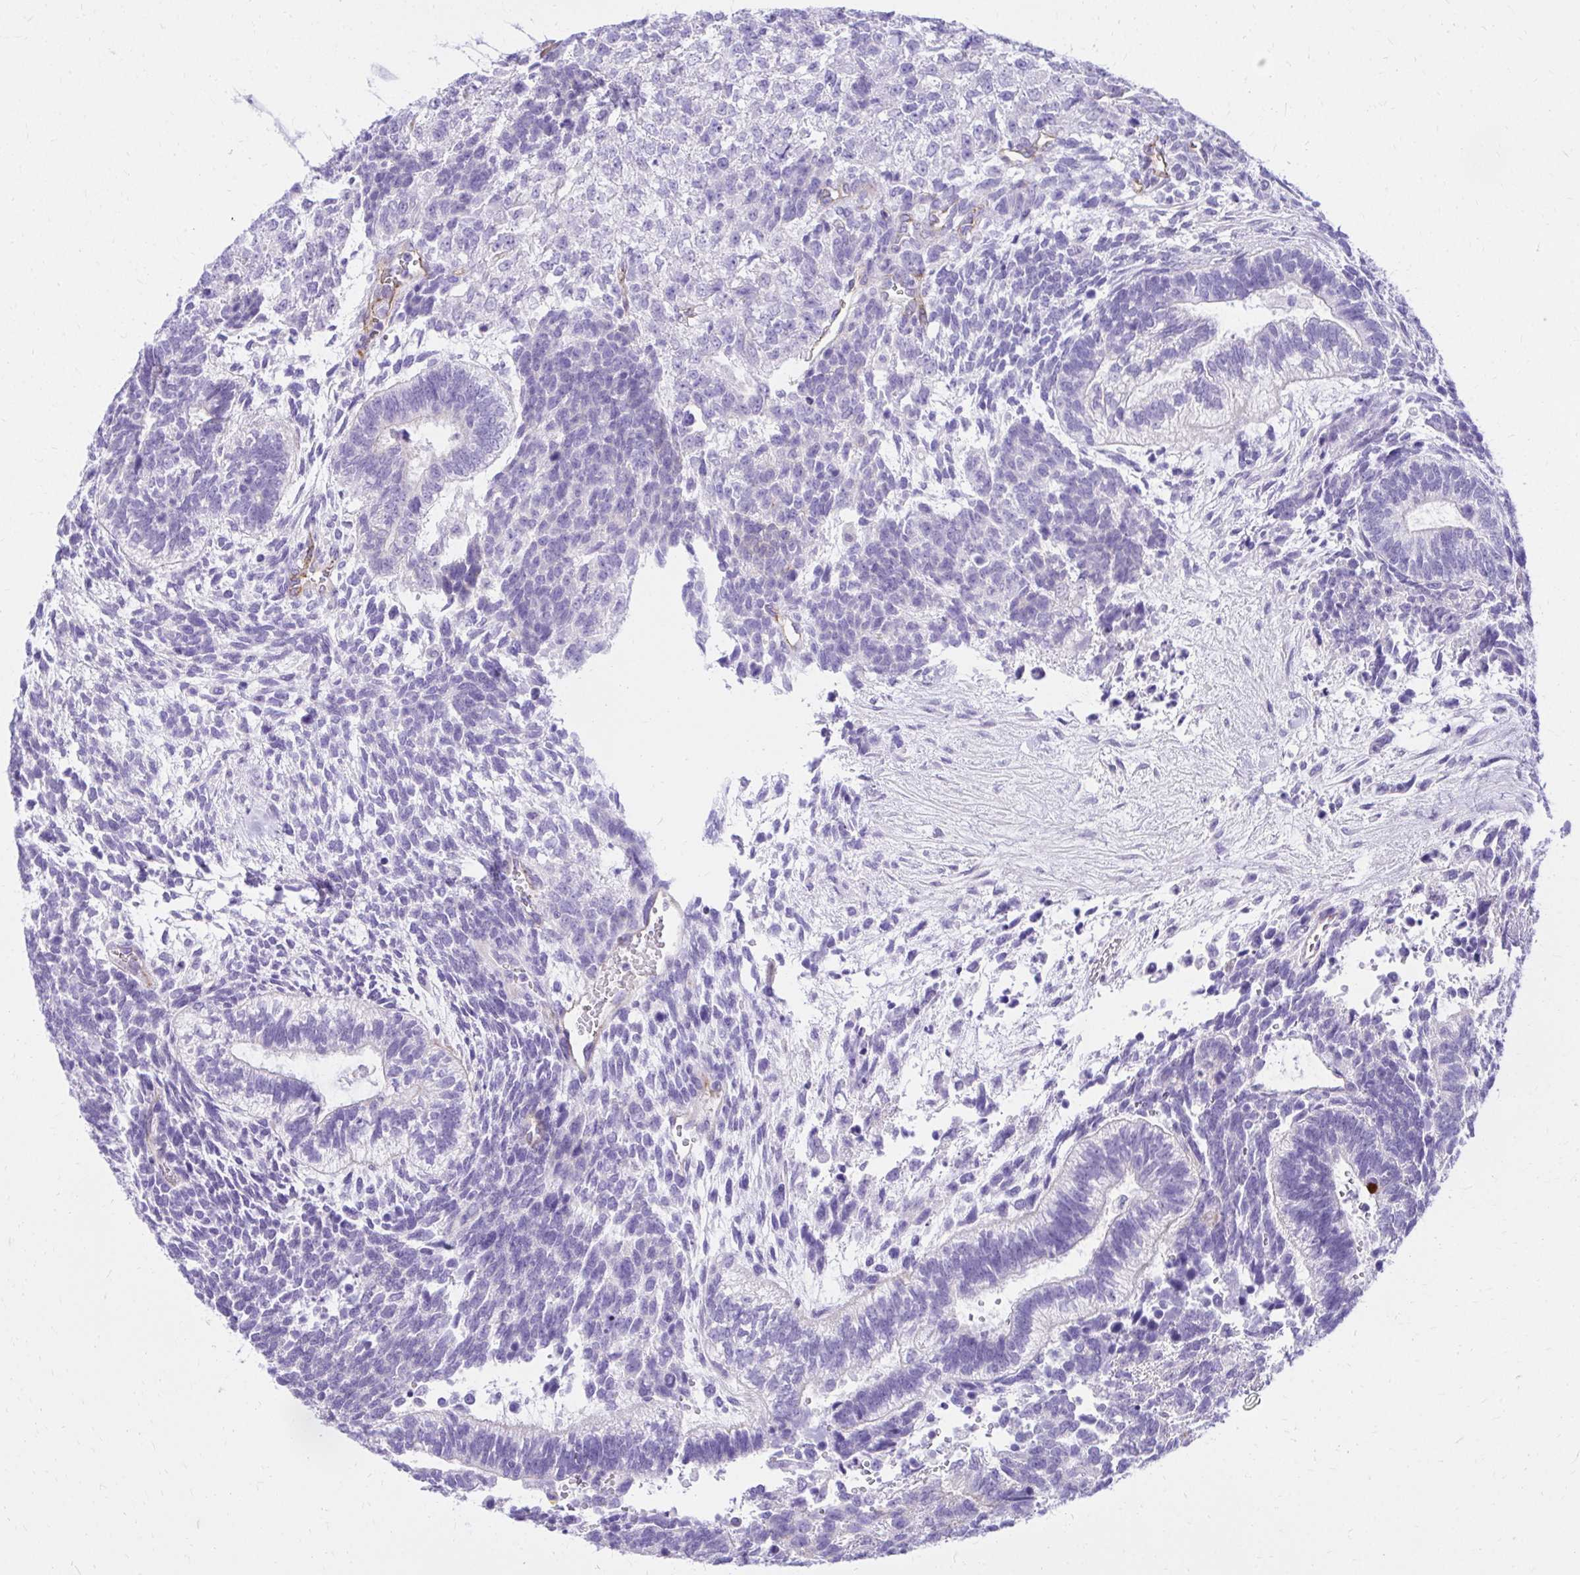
{"staining": {"intensity": "negative", "quantity": "none", "location": "none"}, "tissue": "testis cancer", "cell_type": "Tumor cells", "image_type": "cancer", "snomed": [{"axis": "morphology", "description": "Carcinoma, Embryonal, NOS"}, {"axis": "topography", "description": "Testis"}], "caption": "Tumor cells show no significant protein expression in embryonal carcinoma (testis).", "gene": "PELI3", "patient": {"sex": "male", "age": 23}}